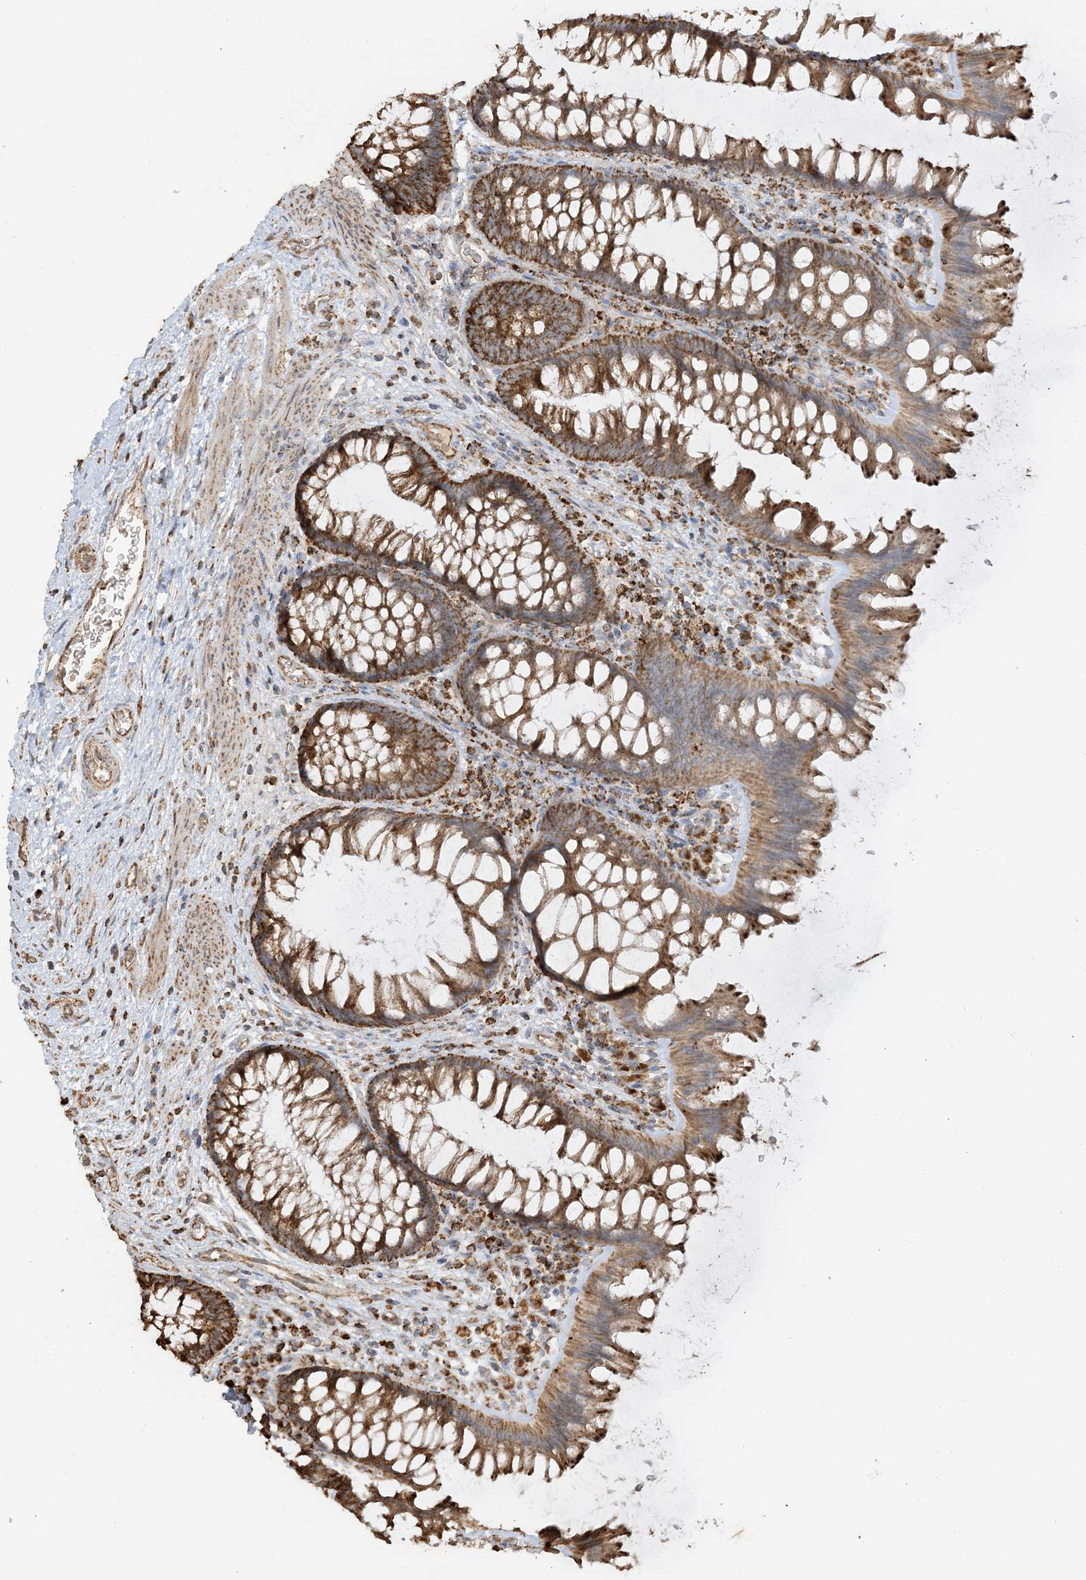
{"staining": {"intensity": "moderate", "quantity": ">75%", "location": "cytoplasmic/membranous"}, "tissue": "colon", "cell_type": "Endothelial cells", "image_type": "normal", "snomed": [{"axis": "morphology", "description": "Normal tissue, NOS"}, {"axis": "topography", "description": "Colon"}], "caption": "Brown immunohistochemical staining in benign colon displays moderate cytoplasmic/membranous expression in approximately >75% of endothelial cells.", "gene": "AGA", "patient": {"sex": "female", "age": 62}}